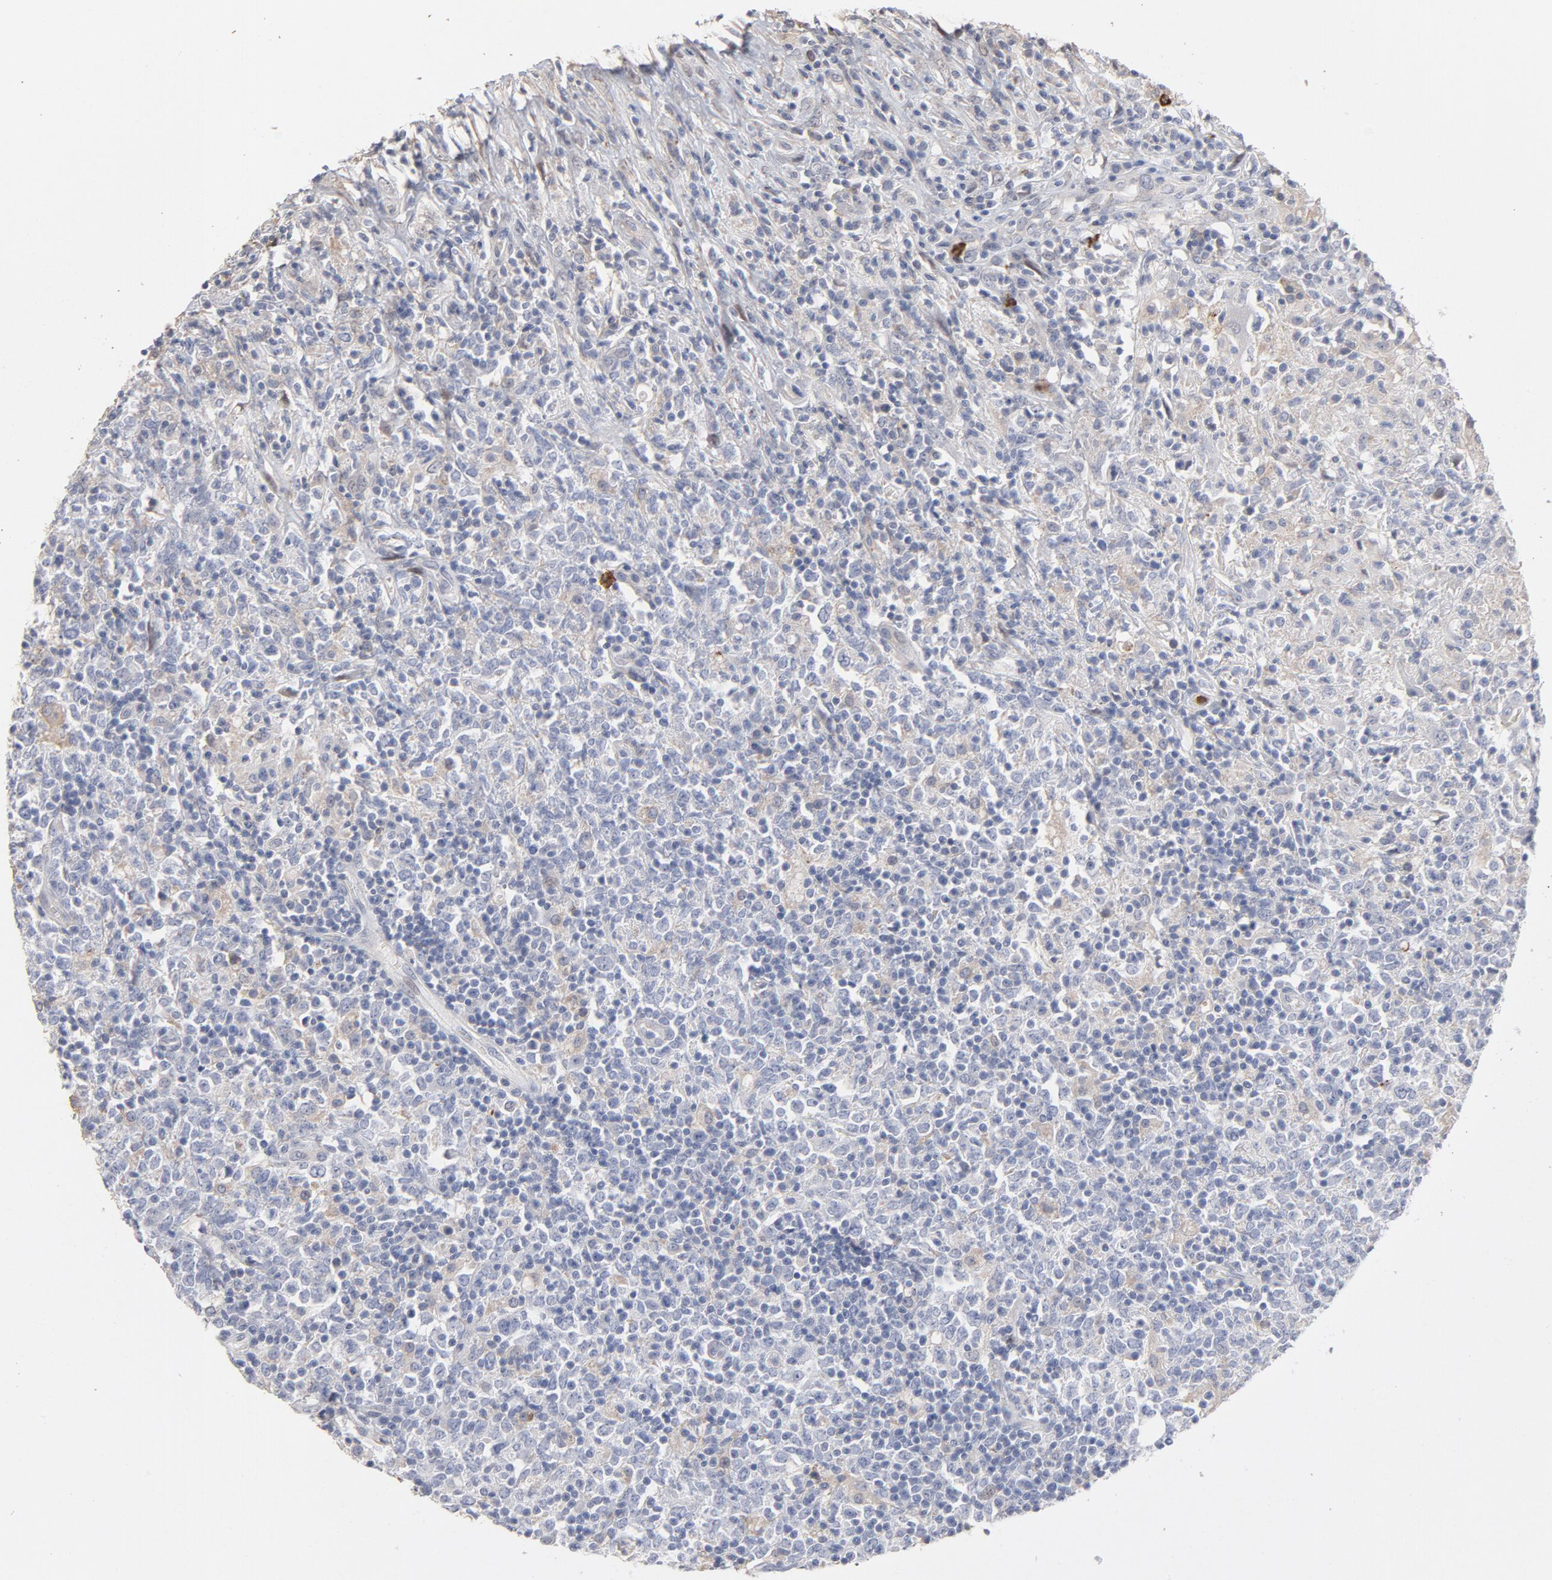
{"staining": {"intensity": "weak", "quantity": "<25%", "location": "cytoplasmic/membranous,nuclear"}, "tissue": "lymphoma", "cell_type": "Tumor cells", "image_type": "cancer", "snomed": [{"axis": "morphology", "description": "Malignant lymphoma, non-Hodgkin's type, High grade"}, {"axis": "topography", "description": "Lymph node"}], "caption": "A photomicrograph of malignant lymphoma, non-Hodgkin's type (high-grade) stained for a protein reveals no brown staining in tumor cells.", "gene": "PNMA1", "patient": {"sex": "female", "age": 84}}